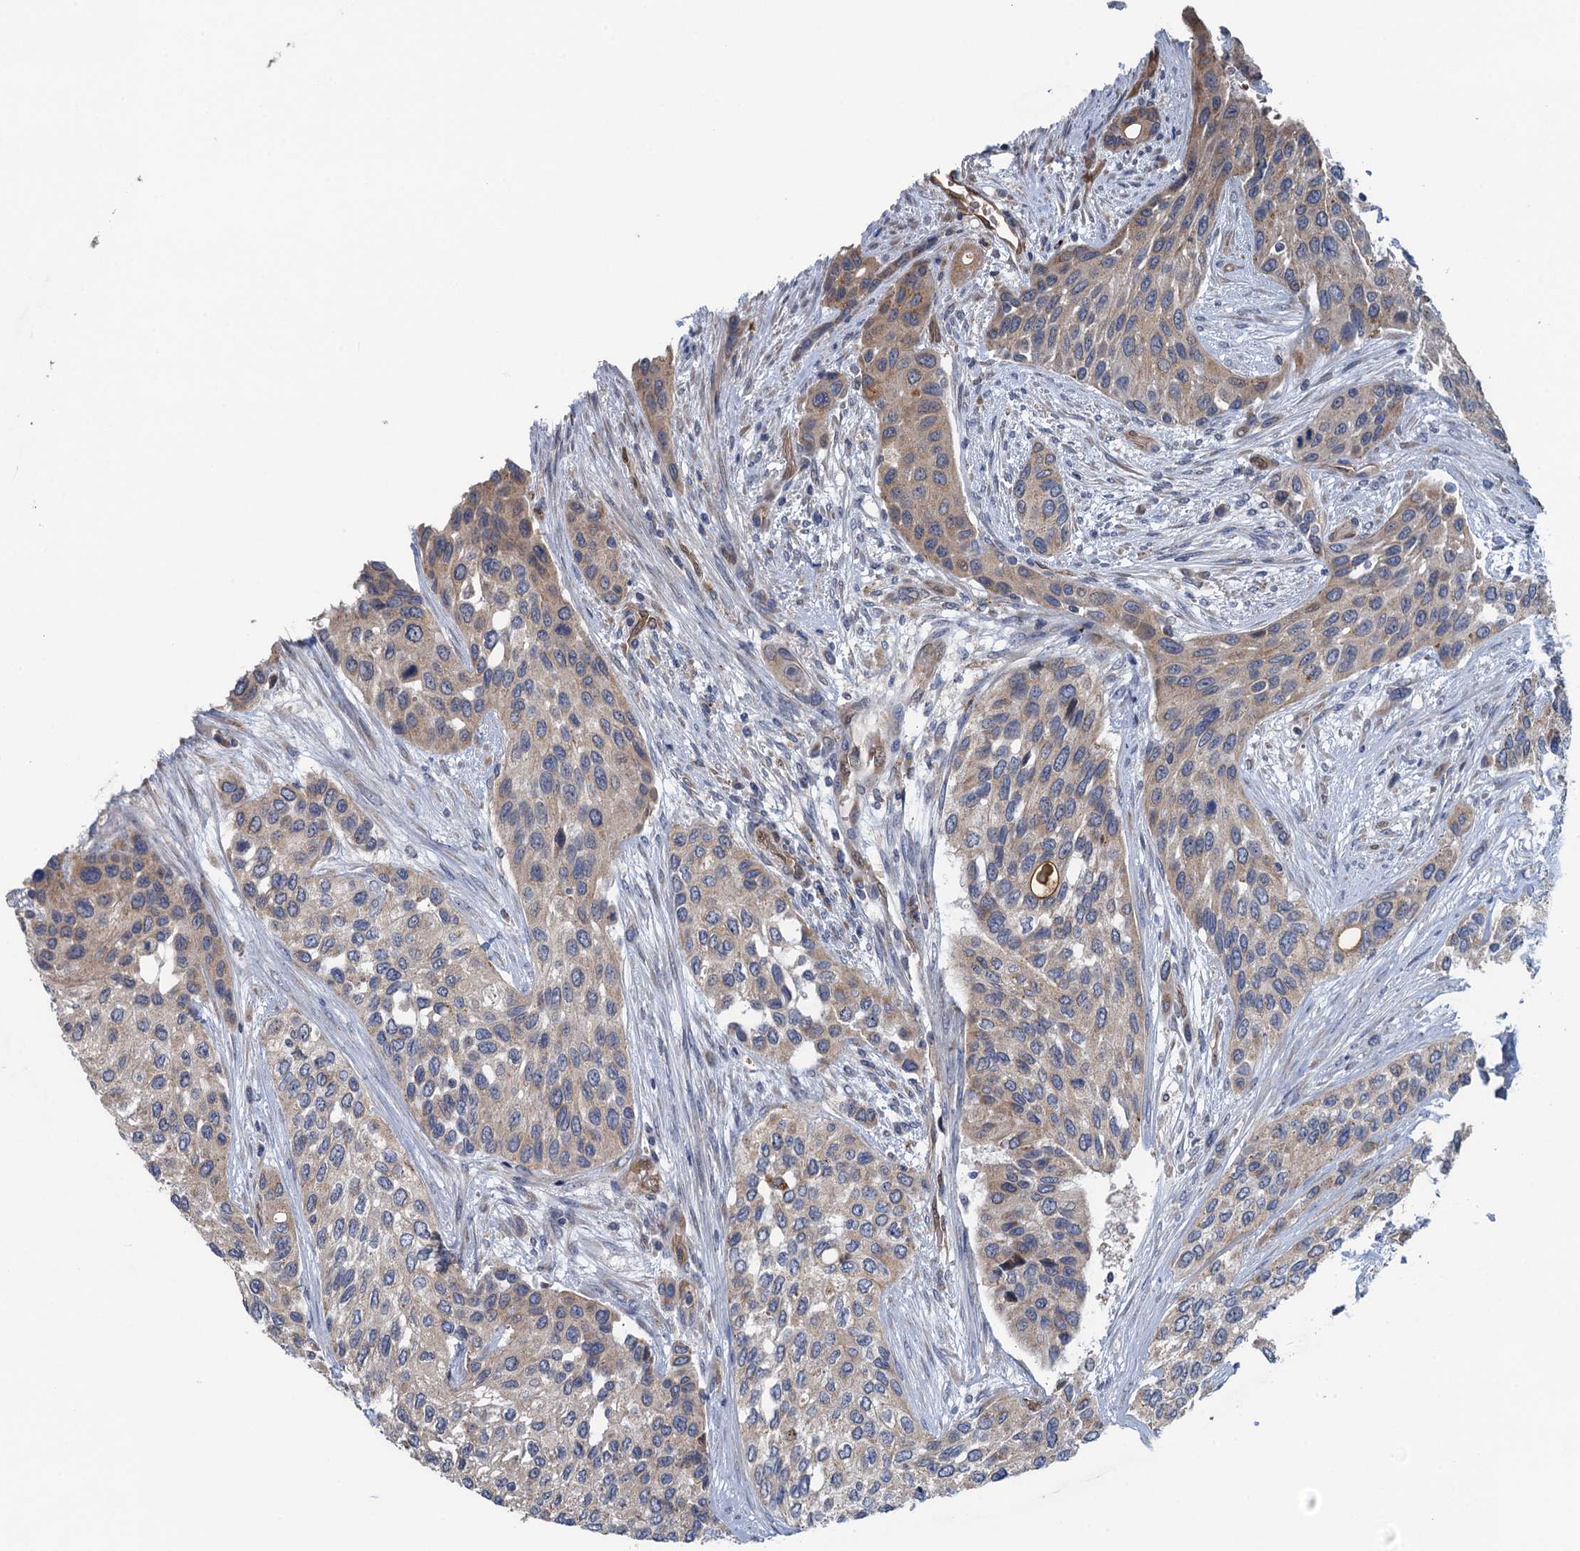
{"staining": {"intensity": "weak", "quantity": "25%-75%", "location": "cytoplasmic/membranous"}, "tissue": "urothelial cancer", "cell_type": "Tumor cells", "image_type": "cancer", "snomed": [{"axis": "morphology", "description": "Normal tissue, NOS"}, {"axis": "morphology", "description": "Urothelial carcinoma, High grade"}, {"axis": "topography", "description": "Vascular tissue"}, {"axis": "topography", "description": "Urinary bladder"}], "caption": "A high-resolution histopathology image shows immunohistochemistry staining of urothelial cancer, which reveals weak cytoplasmic/membranous staining in approximately 25%-75% of tumor cells.", "gene": "KBTBD8", "patient": {"sex": "female", "age": 56}}